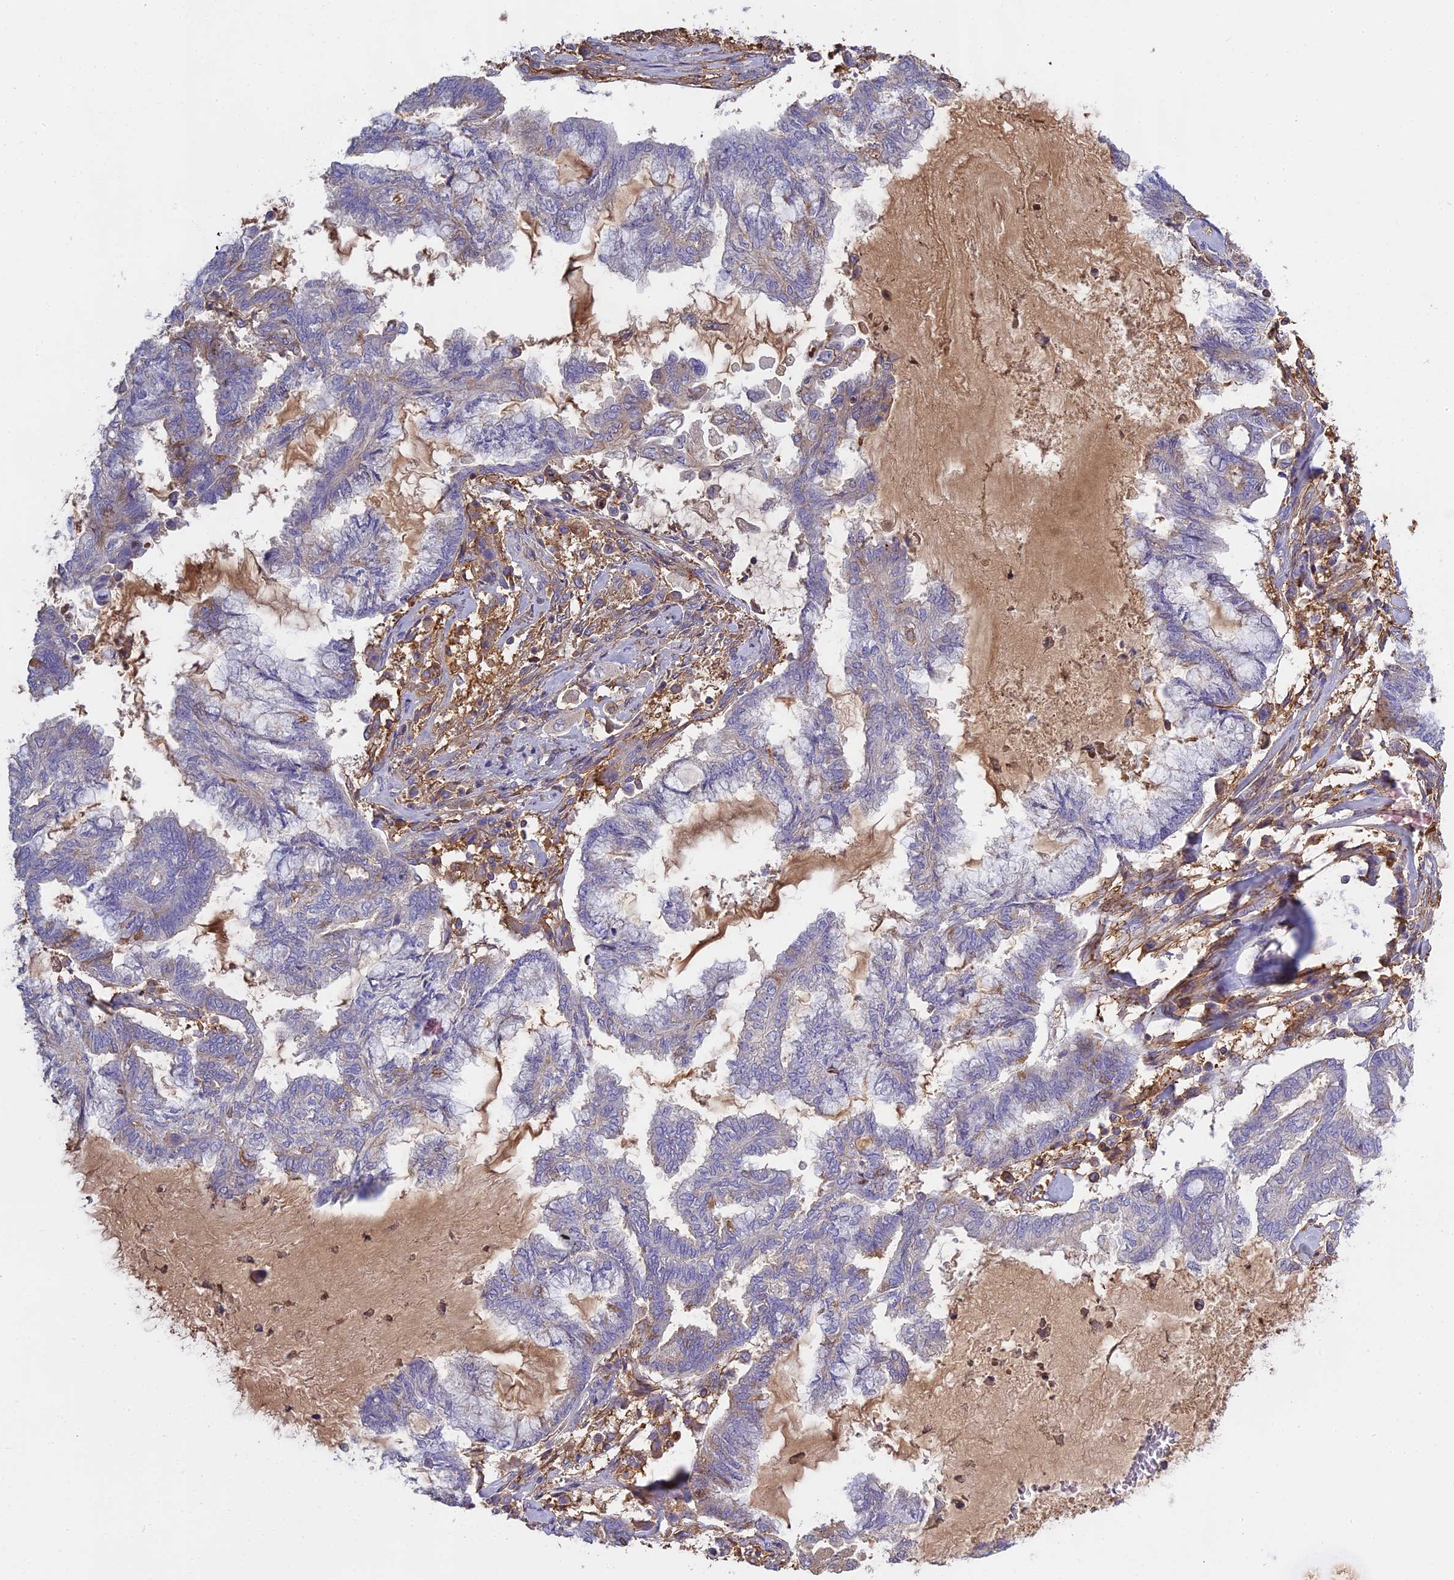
{"staining": {"intensity": "negative", "quantity": "none", "location": "none"}, "tissue": "endometrial cancer", "cell_type": "Tumor cells", "image_type": "cancer", "snomed": [{"axis": "morphology", "description": "Adenocarcinoma, NOS"}, {"axis": "topography", "description": "Endometrium"}], "caption": "Immunohistochemistry (IHC) of adenocarcinoma (endometrial) displays no positivity in tumor cells. (DAB (3,3'-diaminobenzidine) immunohistochemistry visualized using brightfield microscopy, high magnification).", "gene": "CFAP119", "patient": {"sex": "female", "age": 86}}